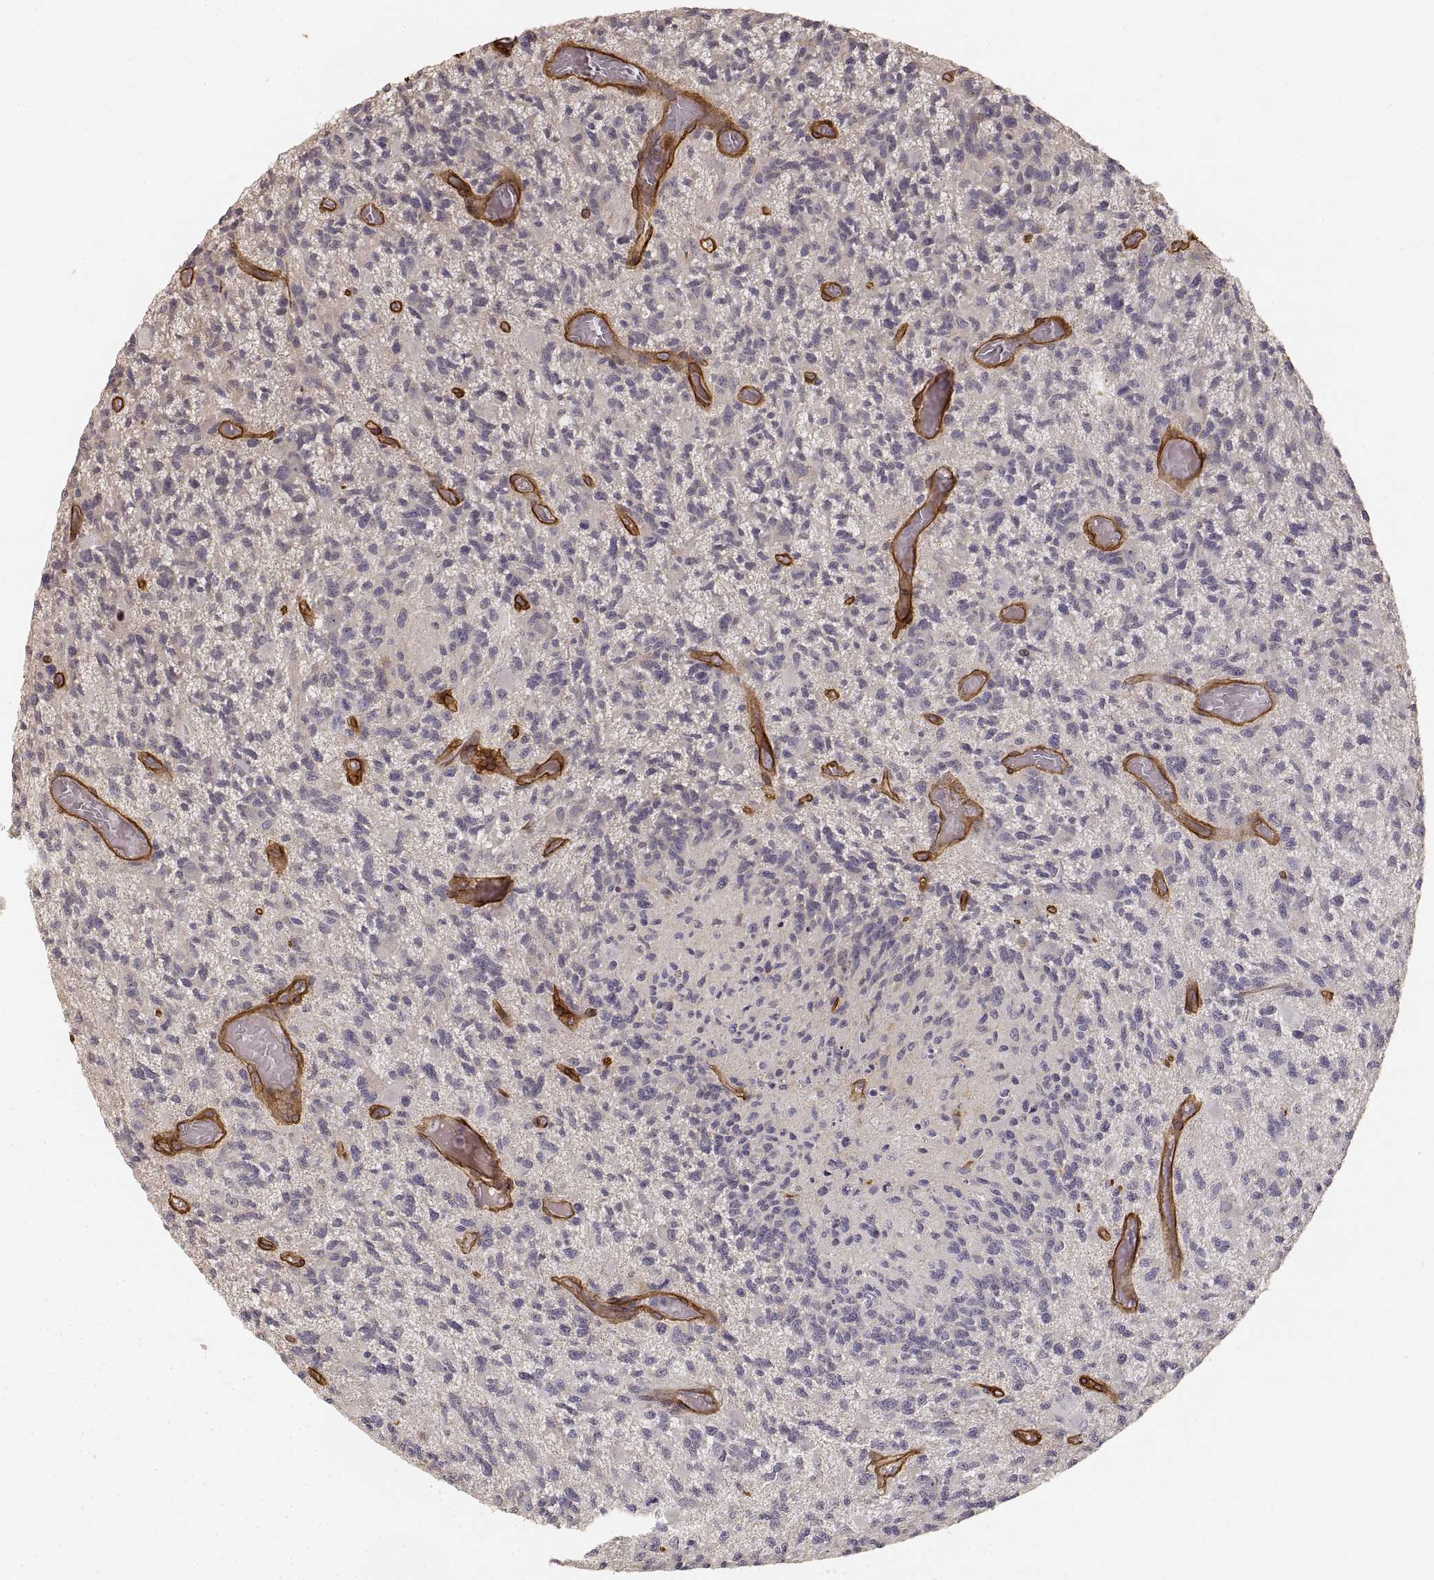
{"staining": {"intensity": "negative", "quantity": "none", "location": "none"}, "tissue": "glioma", "cell_type": "Tumor cells", "image_type": "cancer", "snomed": [{"axis": "morphology", "description": "Glioma, malignant, High grade"}, {"axis": "topography", "description": "Brain"}], "caption": "Tumor cells are negative for brown protein staining in malignant glioma (high-grade).", "gene": "LAMA4", "patient": {"sex": "female", "age": 63}}